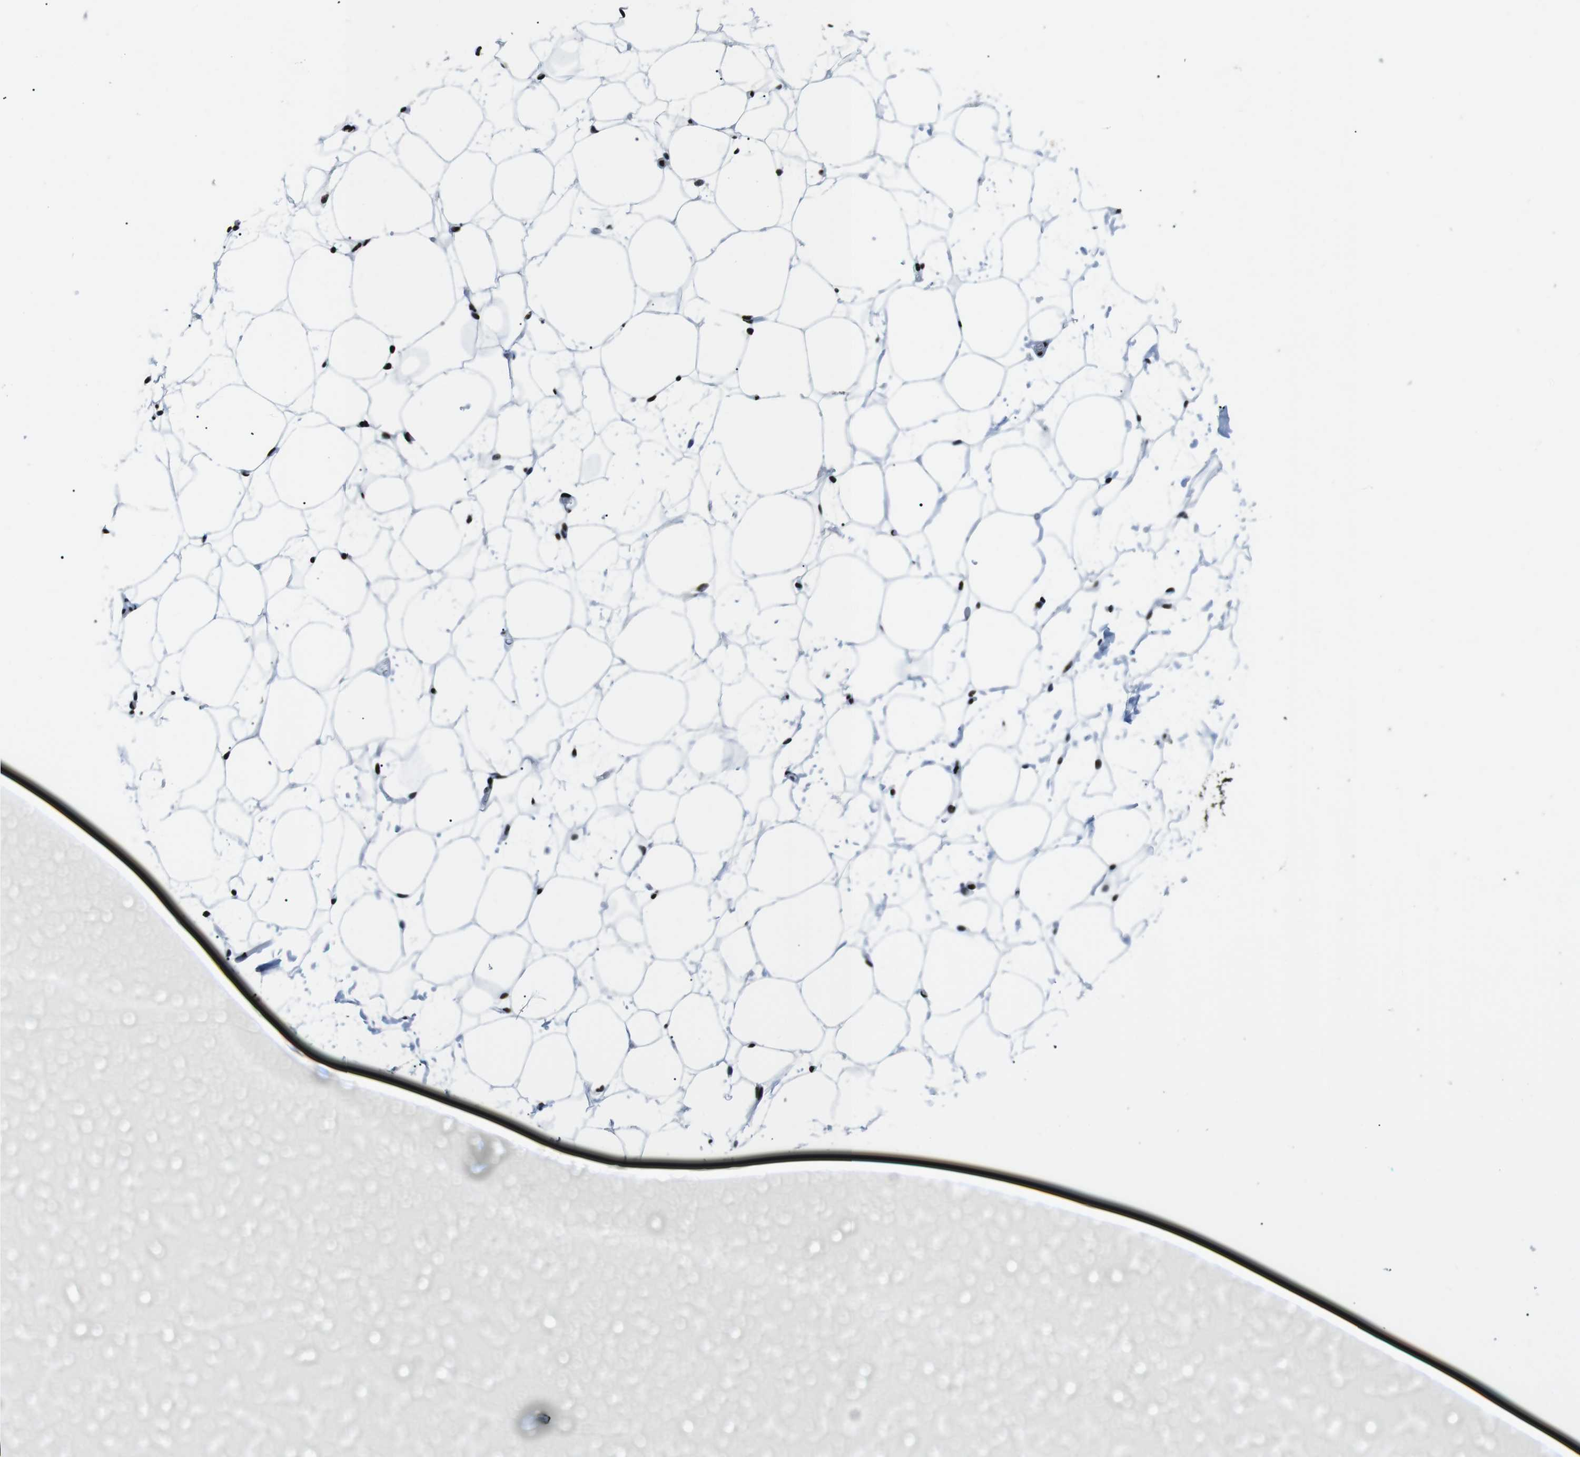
{"staining": {"intensity": "strong", "quantity": ">75%", "location": "nuclear"}, "tissue": "adipose tissue", "cell_type": "Adipocytes", "image_type": "normal", "snomed": [{"axis": "morphology", "description": "Normal tissue, NOS"}, {"axis": "topography", "description": "Breast"}, {"axis": "topography", "description": "Soft tissue"}], "caption": "Strong nuclear staining for a protein is seen in about >75% of adipocytes of unremarkable adipose tissue using immunohistochemistry (IHC).", "gene": "PML", "patient": {"sex": "female", "age": 75}}